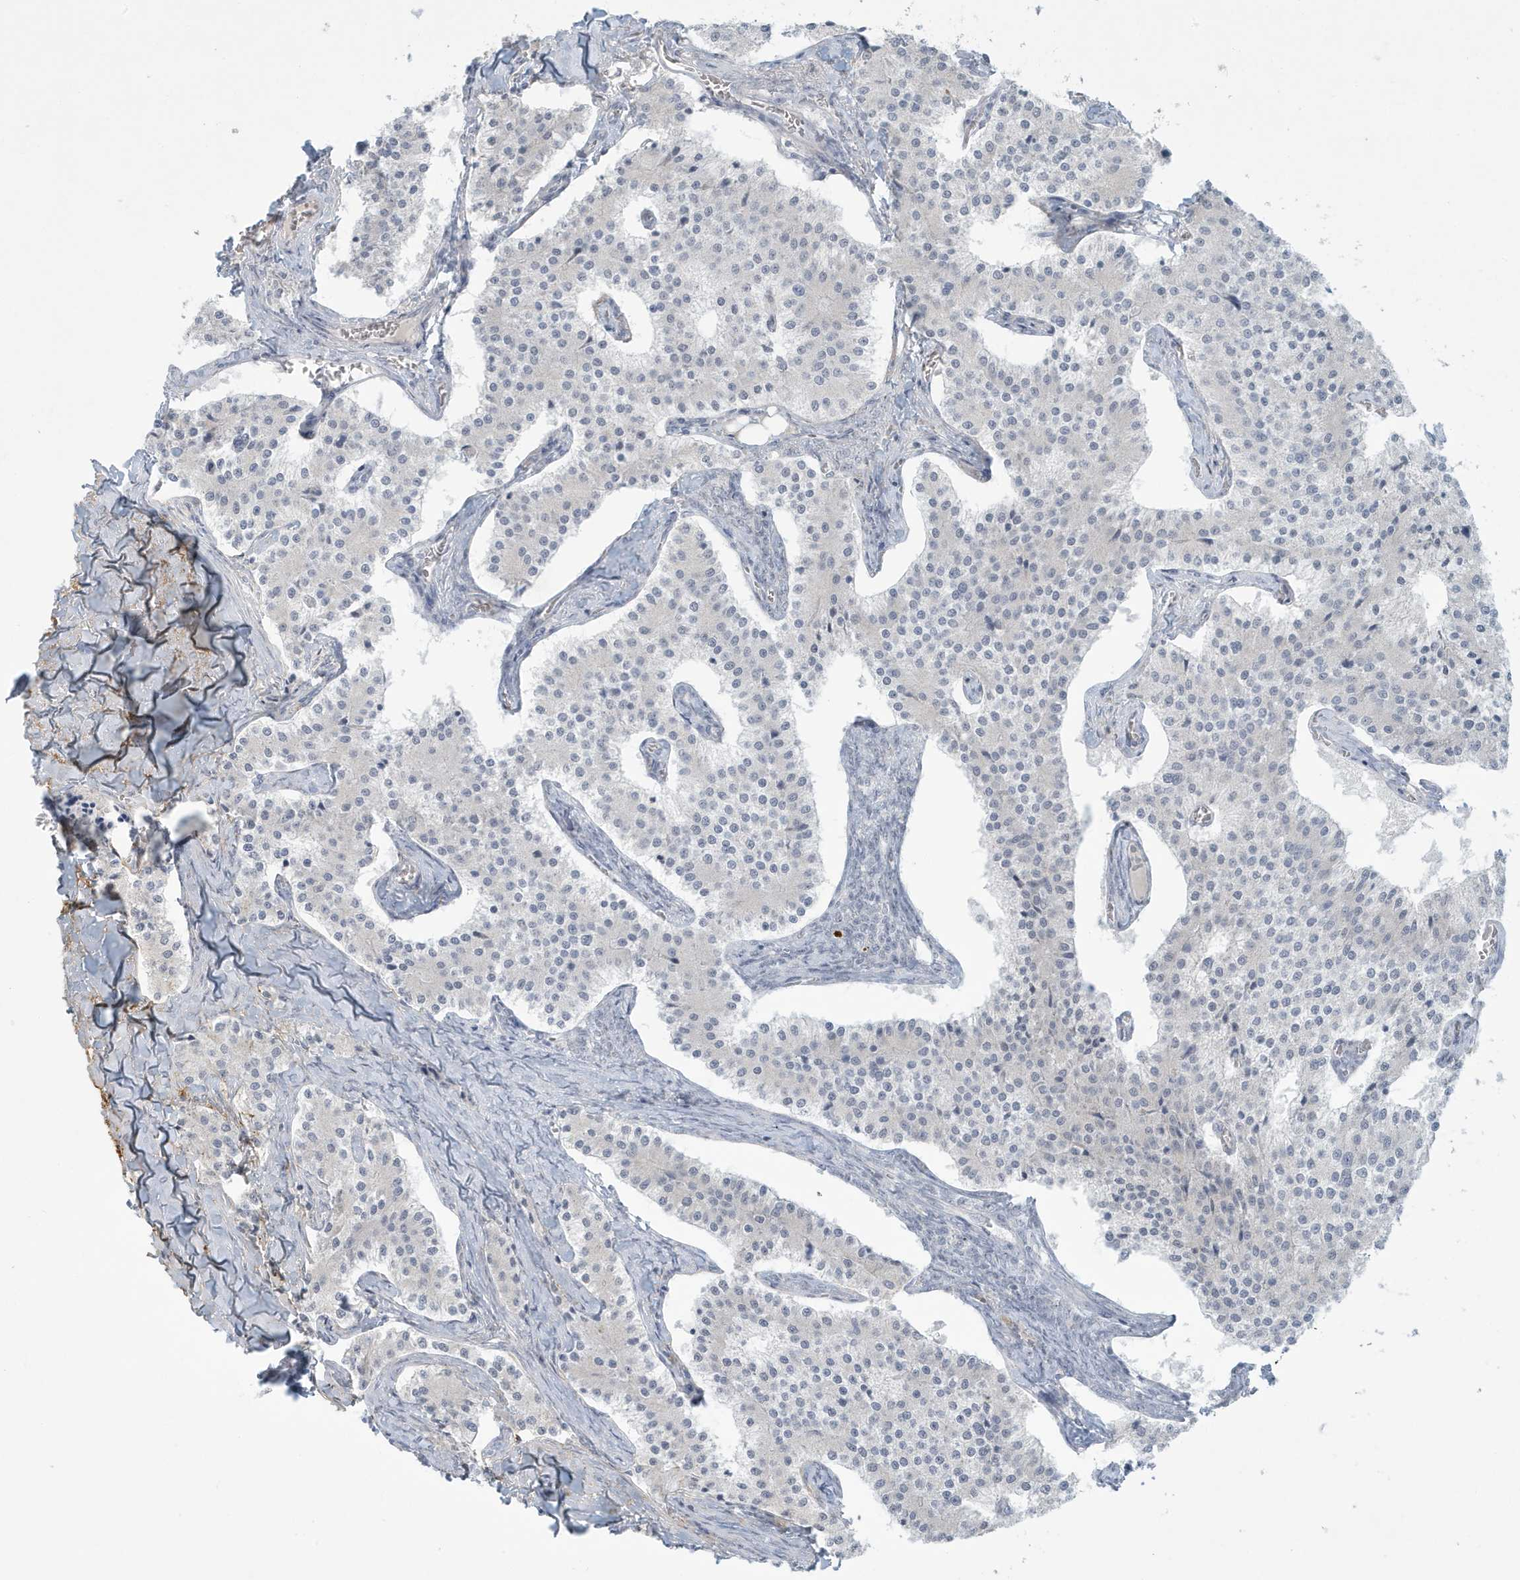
{"staining": {"intensity": "negative", "quantity": "none", "location": "none"}, "tissue": "carcinoid", "cell_type": "Tumor cells", "image_type": "cancer", "snomed": [{"axis": "morphology", "description": "Carcinoid, malignant, NOS"}, {"axis": "topography", "description": "Colon"}], "caption": "Immunohistochemistry (IHC) micrograph of neoplastic tissue: human carcinoid stained with DAB (3,3'-diaminobenzidine) demonstrates no significant protein staining in tumor cells.", "gene": "HERC6", "patient": {"sex": "female", "age": 52}}